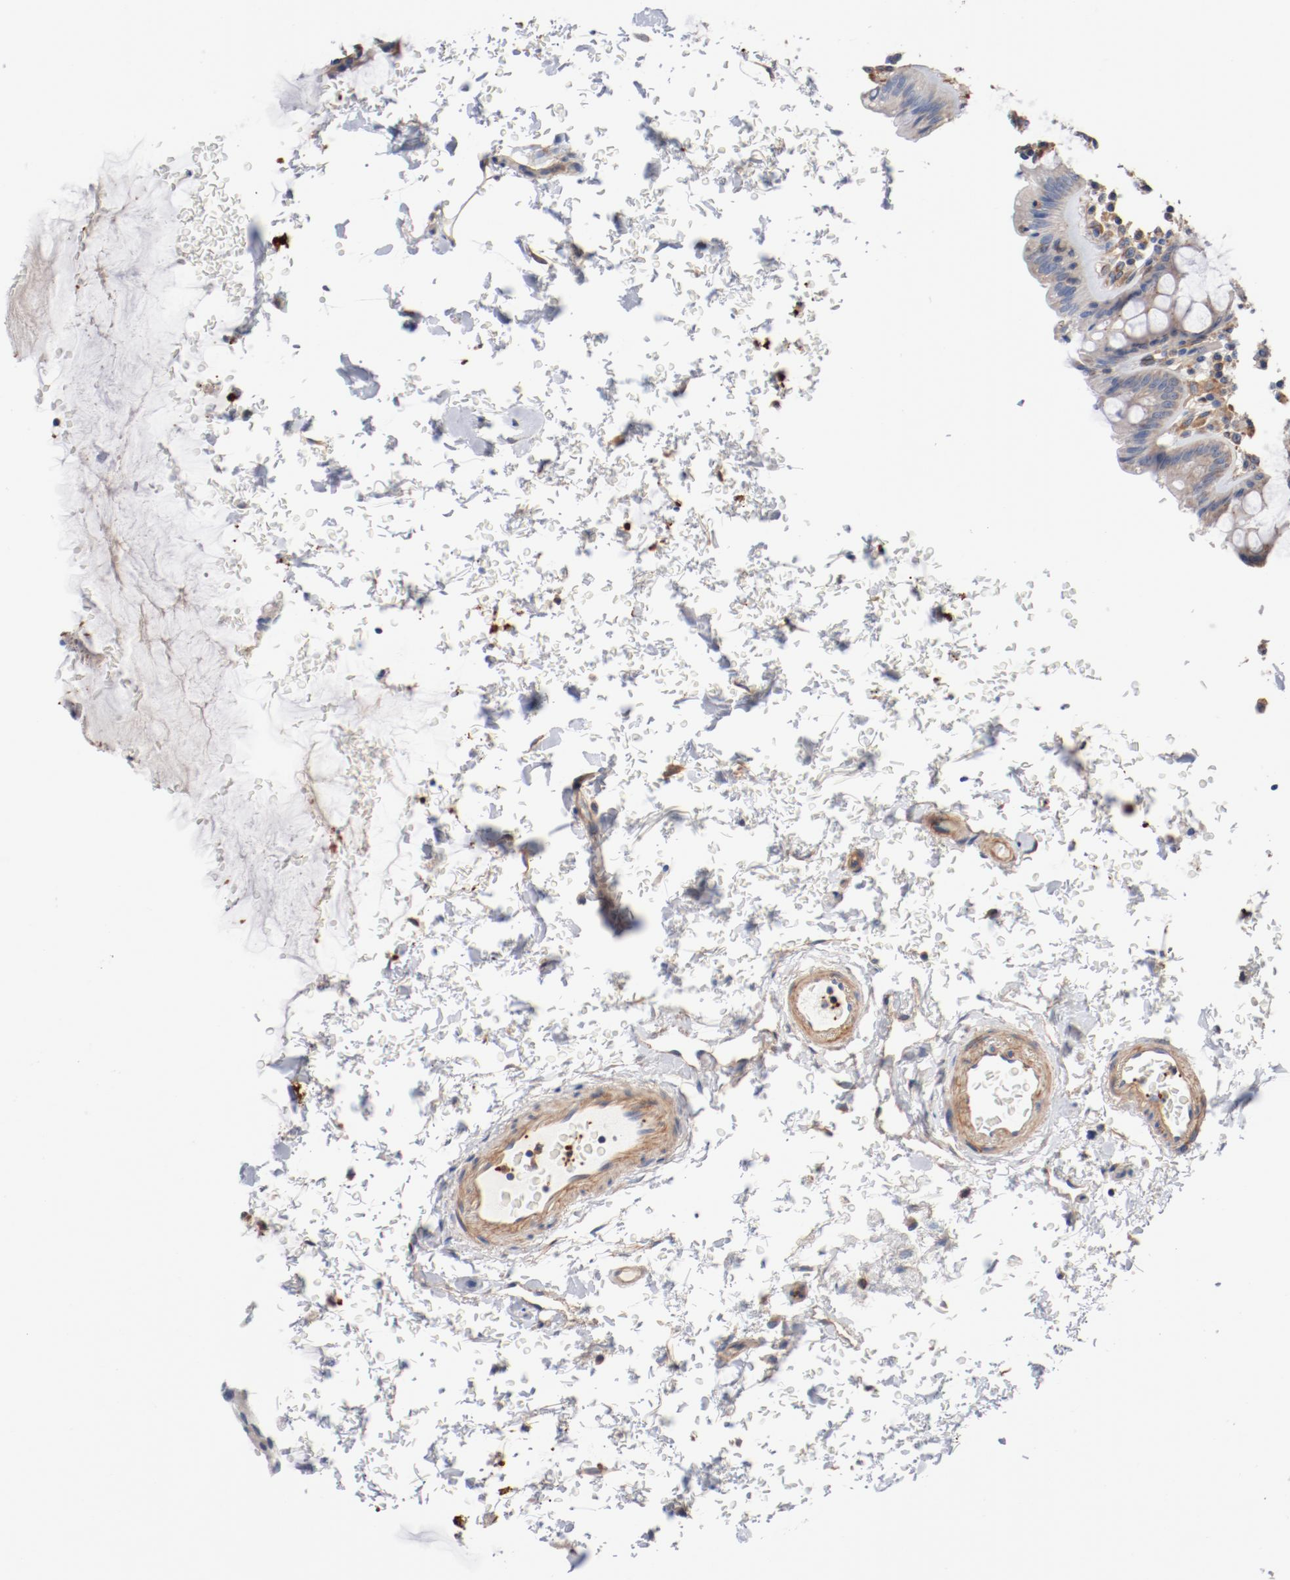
{"staining": {"intensity": "moderate", "quantity": "25%-75%", "location": "cytoplasmic/membranous"}, "tissue": "rectum", "cell_type": "Glandular cells", "image_type": "normal", "snomed": [{"axis": "morphology", "description": "Normal tissue, NOS"}, {"axis": "topography", "description": "Rectum"}], "caption": "A brown stain labels moderate cytoplasmic/membranous positivity of a protein in glandular cells of benign human rectum.", "gene": "ILK", "patient": {"sex": "male", "age": 92}}